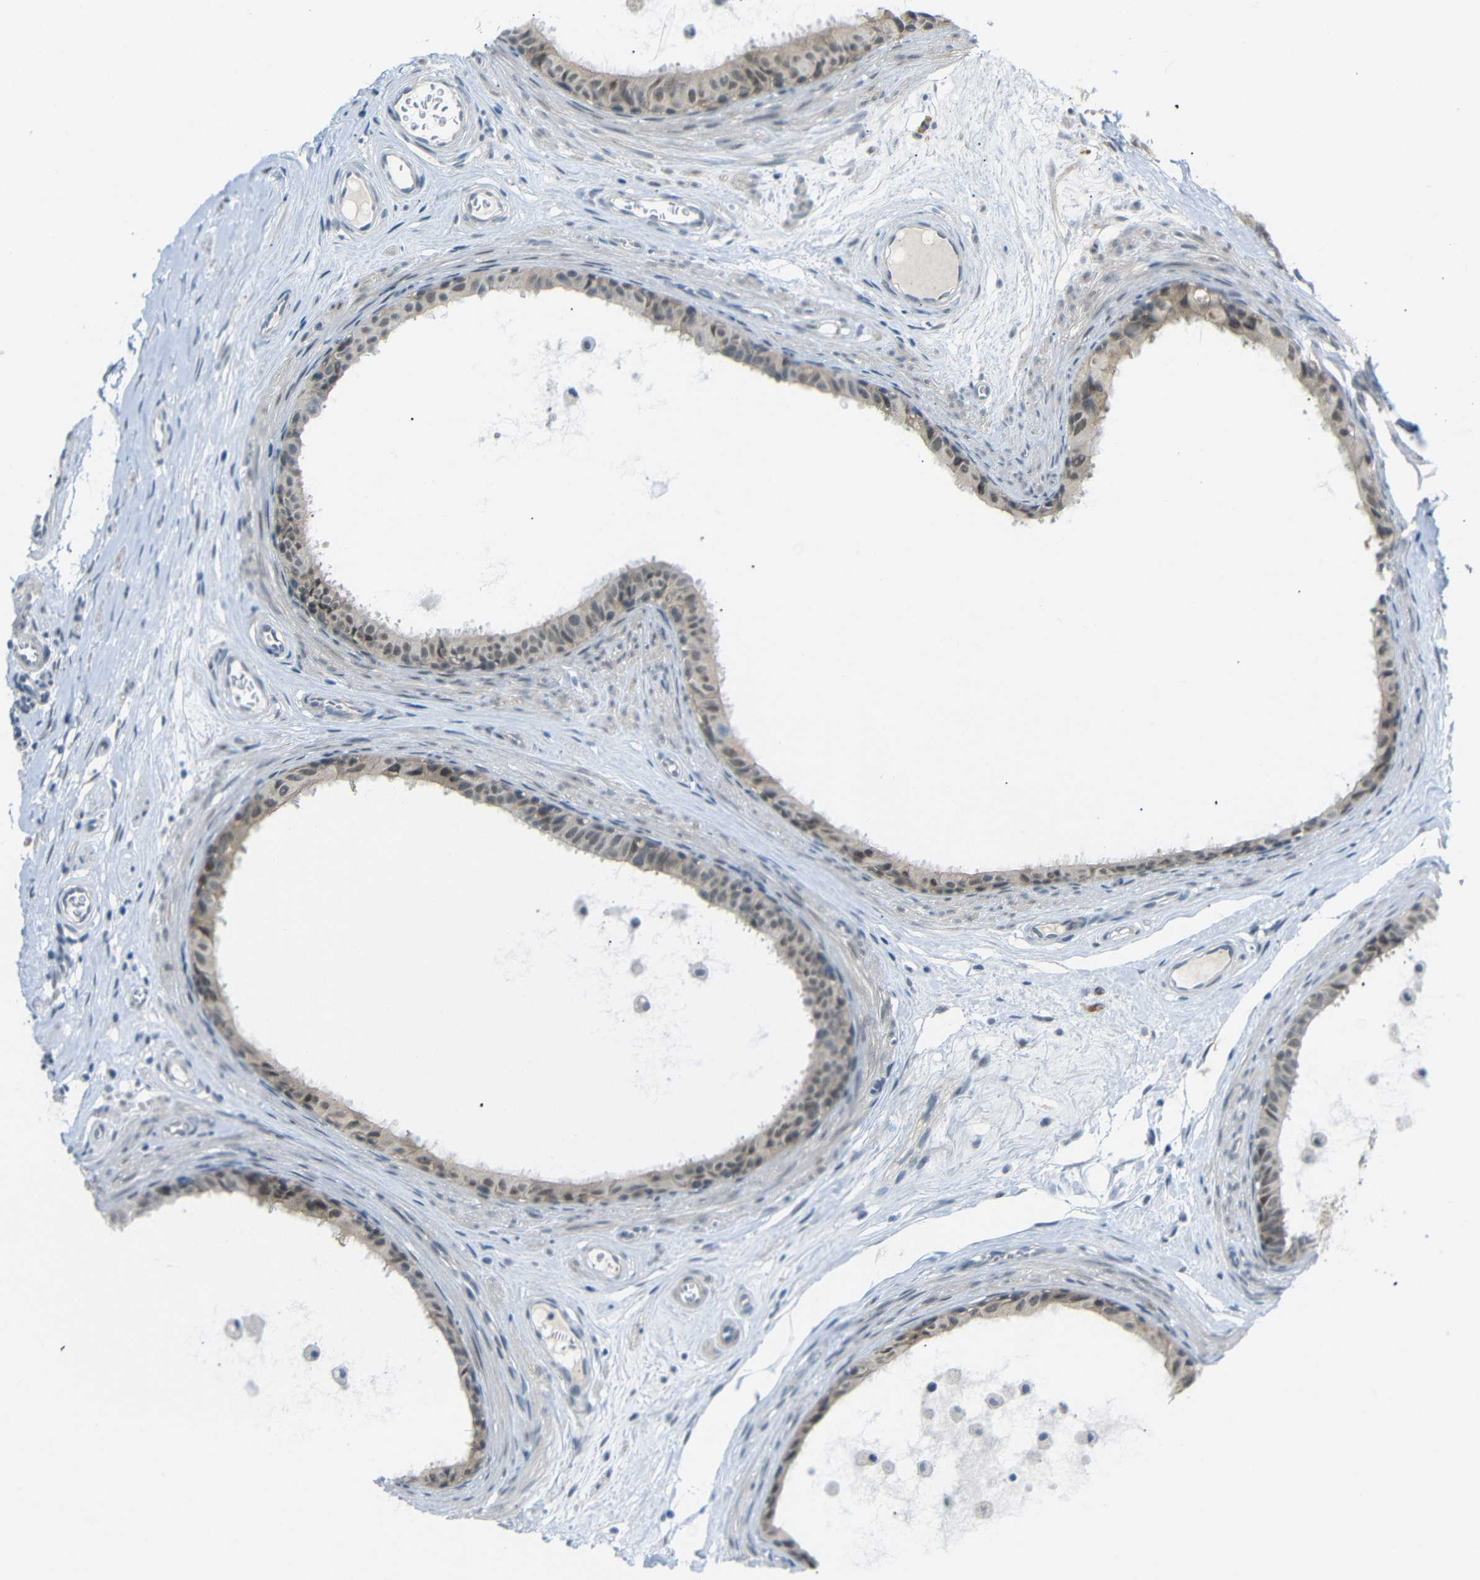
{"staining": {"intensity": "moderate", "quantity": "<25%", "location": "cytoplasmic/membranous,nuclear"}, "tissue": "epididymis", "cell_type": "Glandular cells", "image_type": "normal", "snomed": [{"axis": "morphology", "description": "Normal tissue, NOS"}, {"axis": "morphology", "description": "Inflammation, NOS"}, {"axis": "topography", "description": "Epididymis"}], "caption": "High-magnification brightfield microscopy of benign epididymis stained with DAB (3,3'-diaminobenzidine) (brown) and counterstained with hematoxylin (blue). glandular cells exhibit moderate cytoplasmic/membranous,nuclear staining is seen in approximately<25% of cells. (Stains: DAB (3,3'-diaminobenzidine) in brown, nuclei in blue, Microscopy: brightfield microscopy at high magnification).", "gene": "GPR158", "patient": {"sex": "male", "age": 85}}